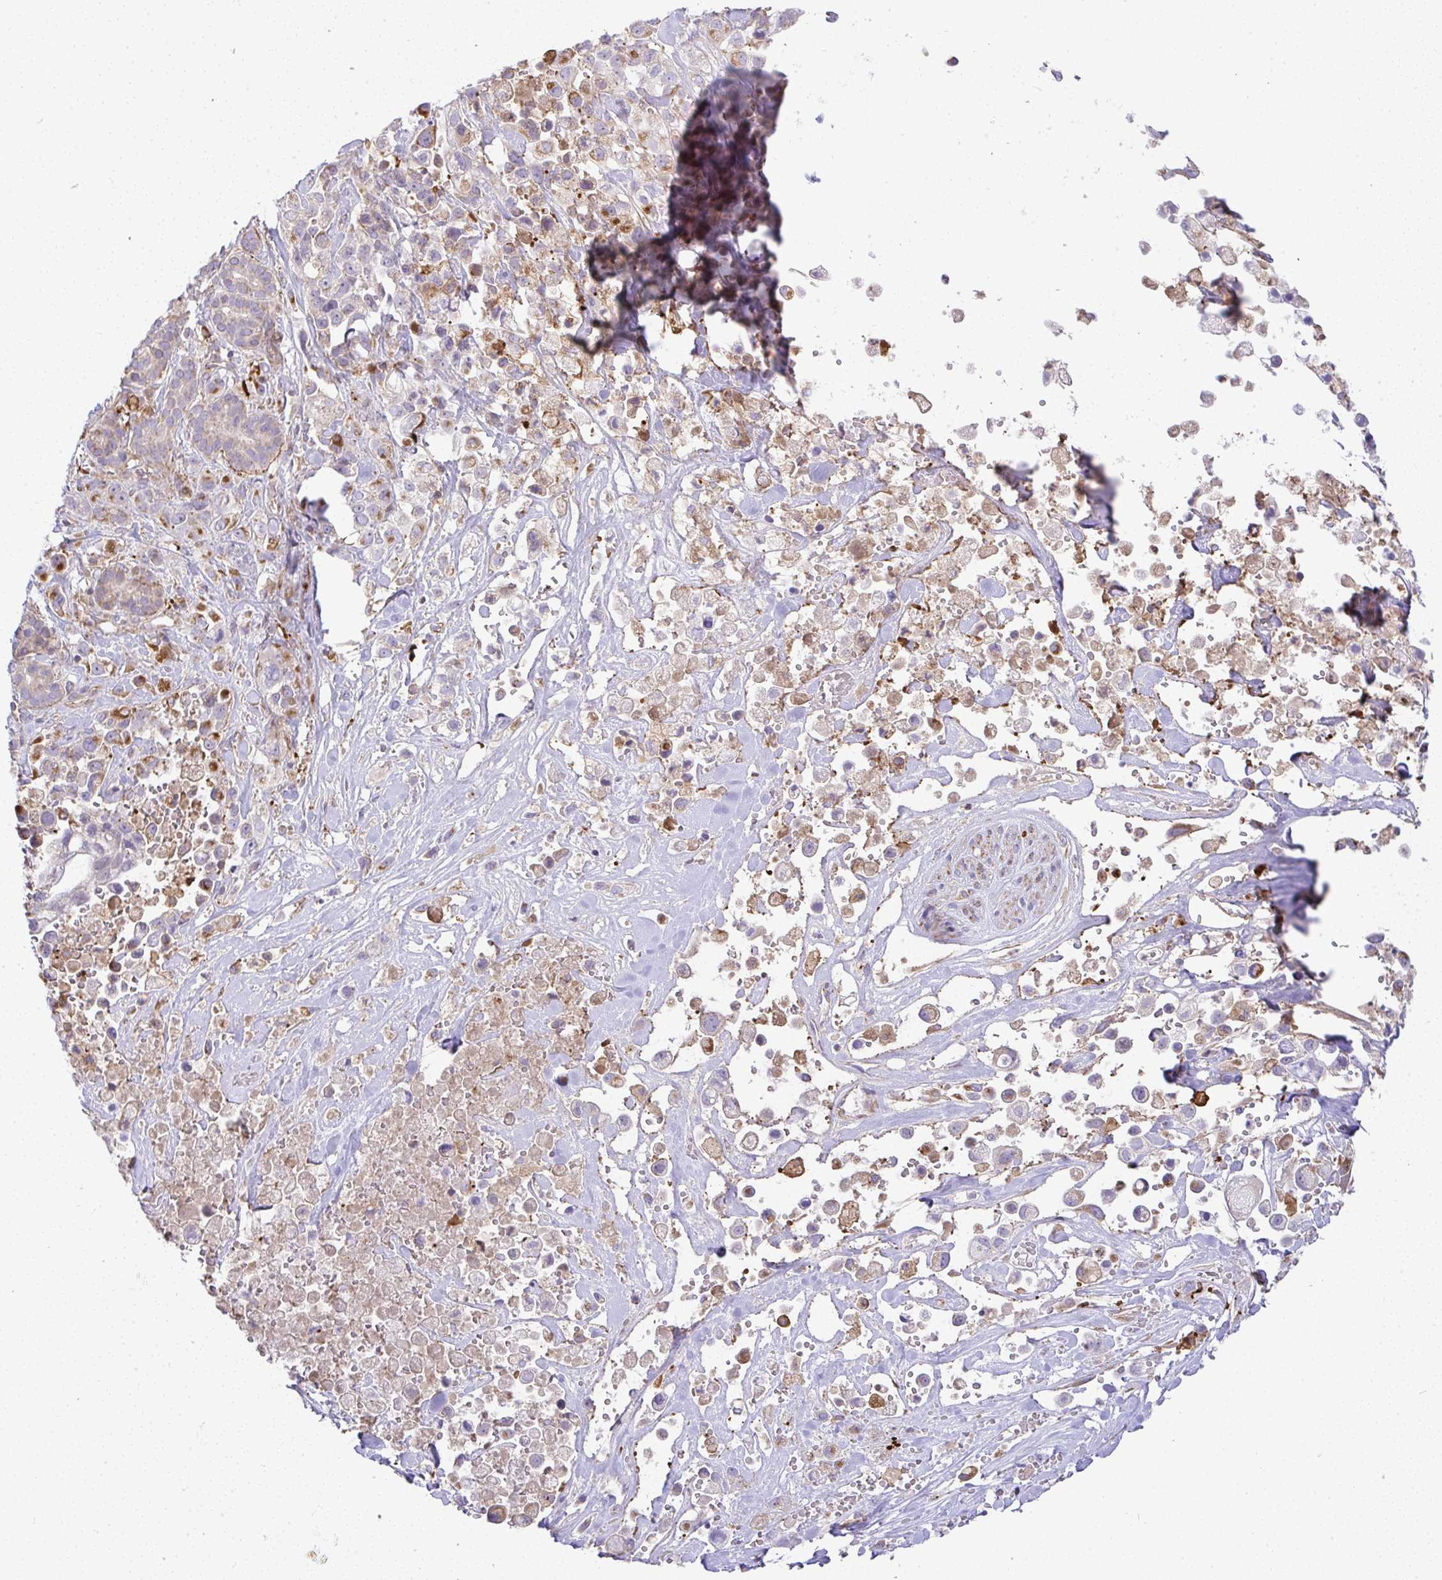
{"staining": {"intensity": "negative", "quantity": "none", "location": "none"}, "tissue": "pancreatic cancer", "cell_type": "Tumor cells", "image_type": "cancer", "snomed": [{"axis": "morphology", "description": "Adenocarcinoma, NOS"}, {"axis": "topography", "description": "Pancreas"}], "caption": "The photomicrograph demonstrates no staining of tumor cells in pancreatic cancer (adenocarcinoma). Nuclei are stained in blue.", "gene": "GRID2", "patient": {"sex": "male", "age": 44}}